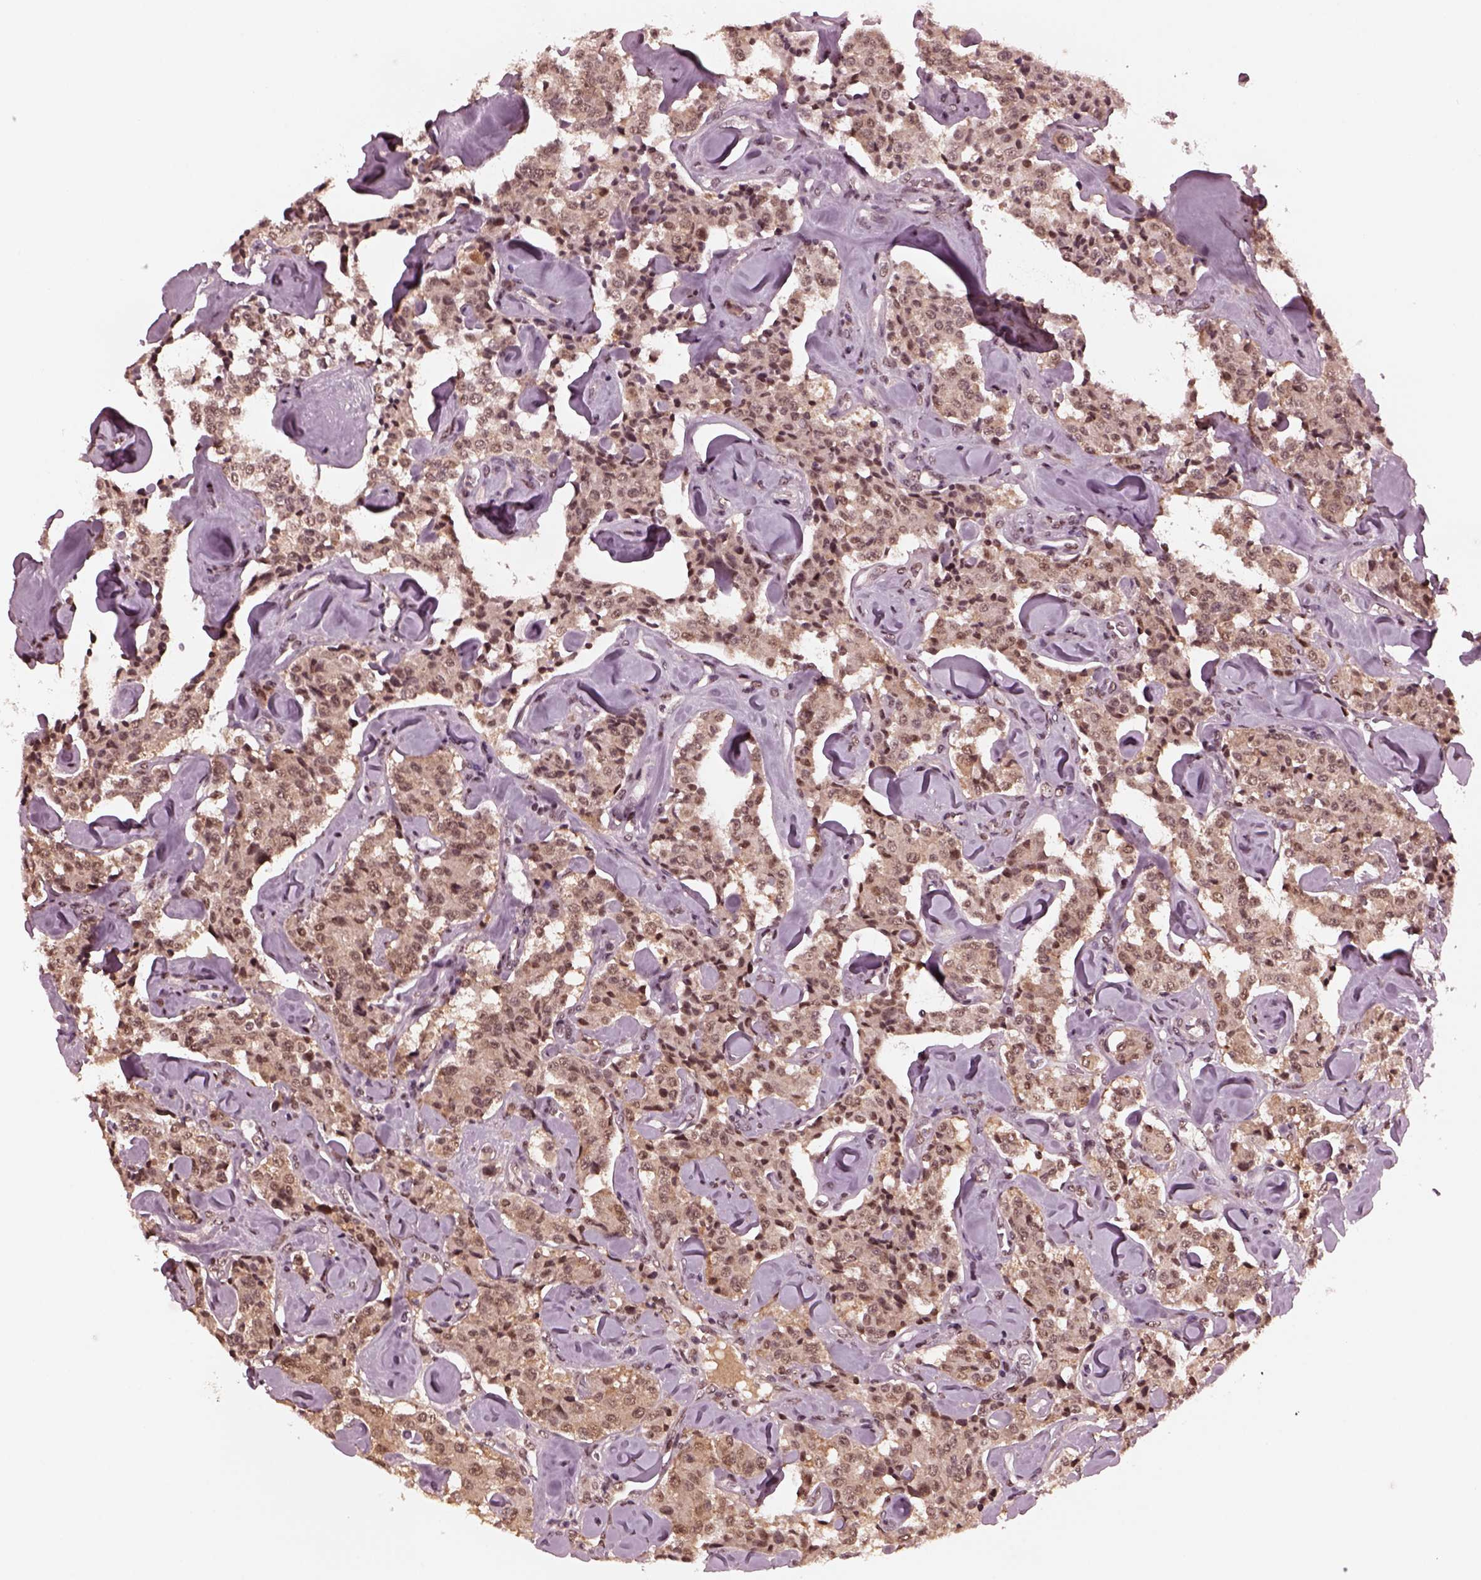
{"staining": {"intensity": "weak", "quantity": ">75%", "location": "cytoplasmic/membranous,nuclear"}, "tissue": "carcinoid", "cell_type": "Tumor cells", "image_type": "cancer", "snomed": [{"axis": "morphology", "description": "Carcinoid, malignant, NOS"}, {"axis": "topography", "description": "Pancreas"}], "caption": "A photomicrograph of carcinoid (malignant) stained for a protein demonstrates weak cytoplasmic/membranous and nuclear brown staining in tumor cells.", "gene": "NAP1L5", "patient": {"sex": "male", "age": 41}}